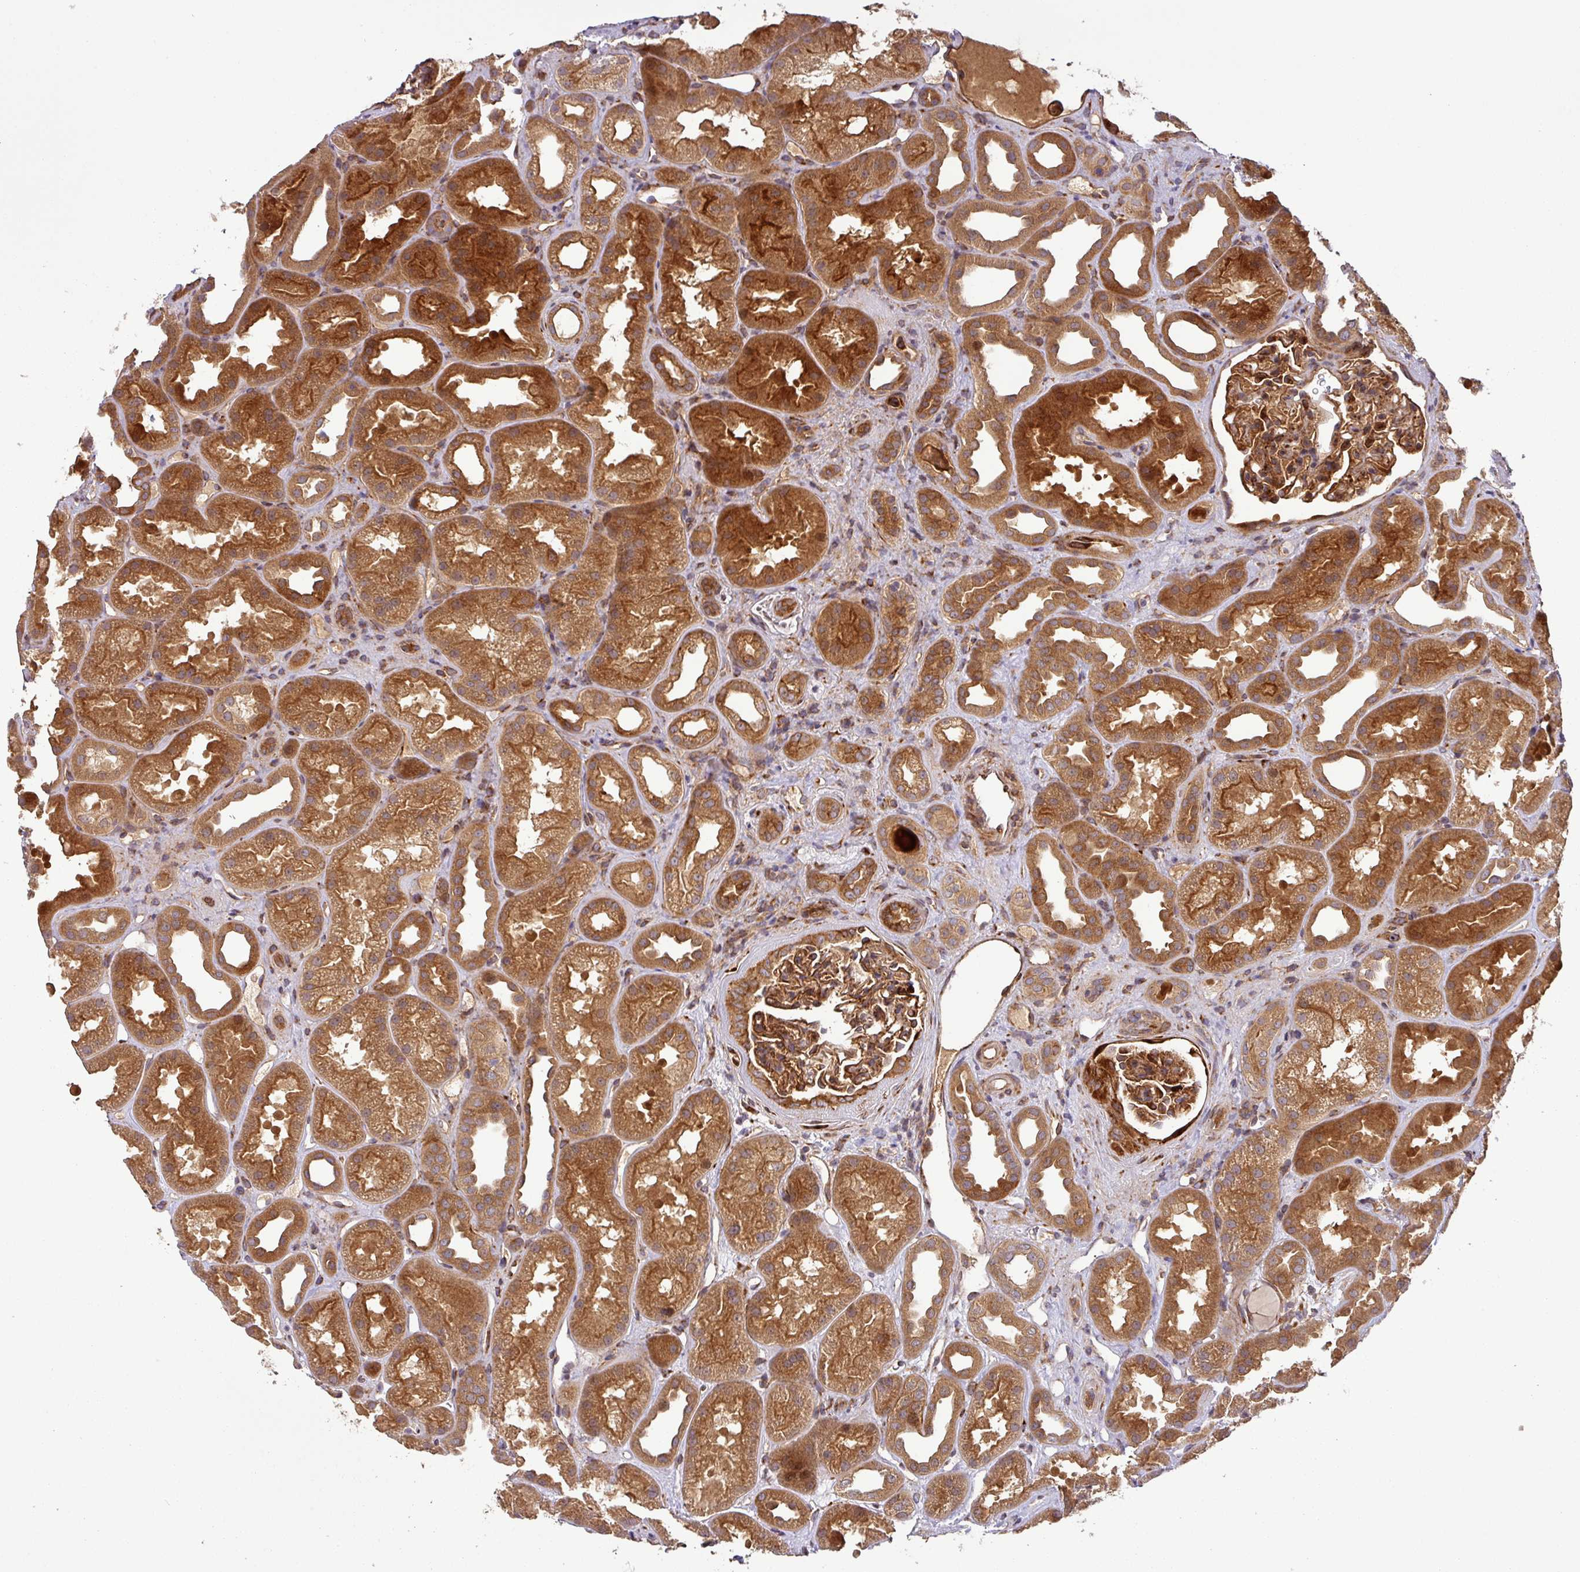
{"staining": {"intensity": "strong", "quantity": ">75%", "location": "cytoplasmic/membranous"}, "tissue": "kidney", "cell_type": "Cells in glomeruli", "image_type": "normal", "snomed": [{"axis": "morphology", "description": "Normal tissue, NOS"}, {"axis": "topography", "description": "Kidney"}], "caption": "Strong cytoplasmic/membranous protein staining is appreciated in approximately >75% of cells in glomeruli in kidney. The staining was performed using DAB (3,3'-diaminobenzidine), with brown indicating positive protein expression. Nuclei are stained blue with hematoxylin.", "gene": "ART1", "patient": {"sex": "male", "age": 61}}